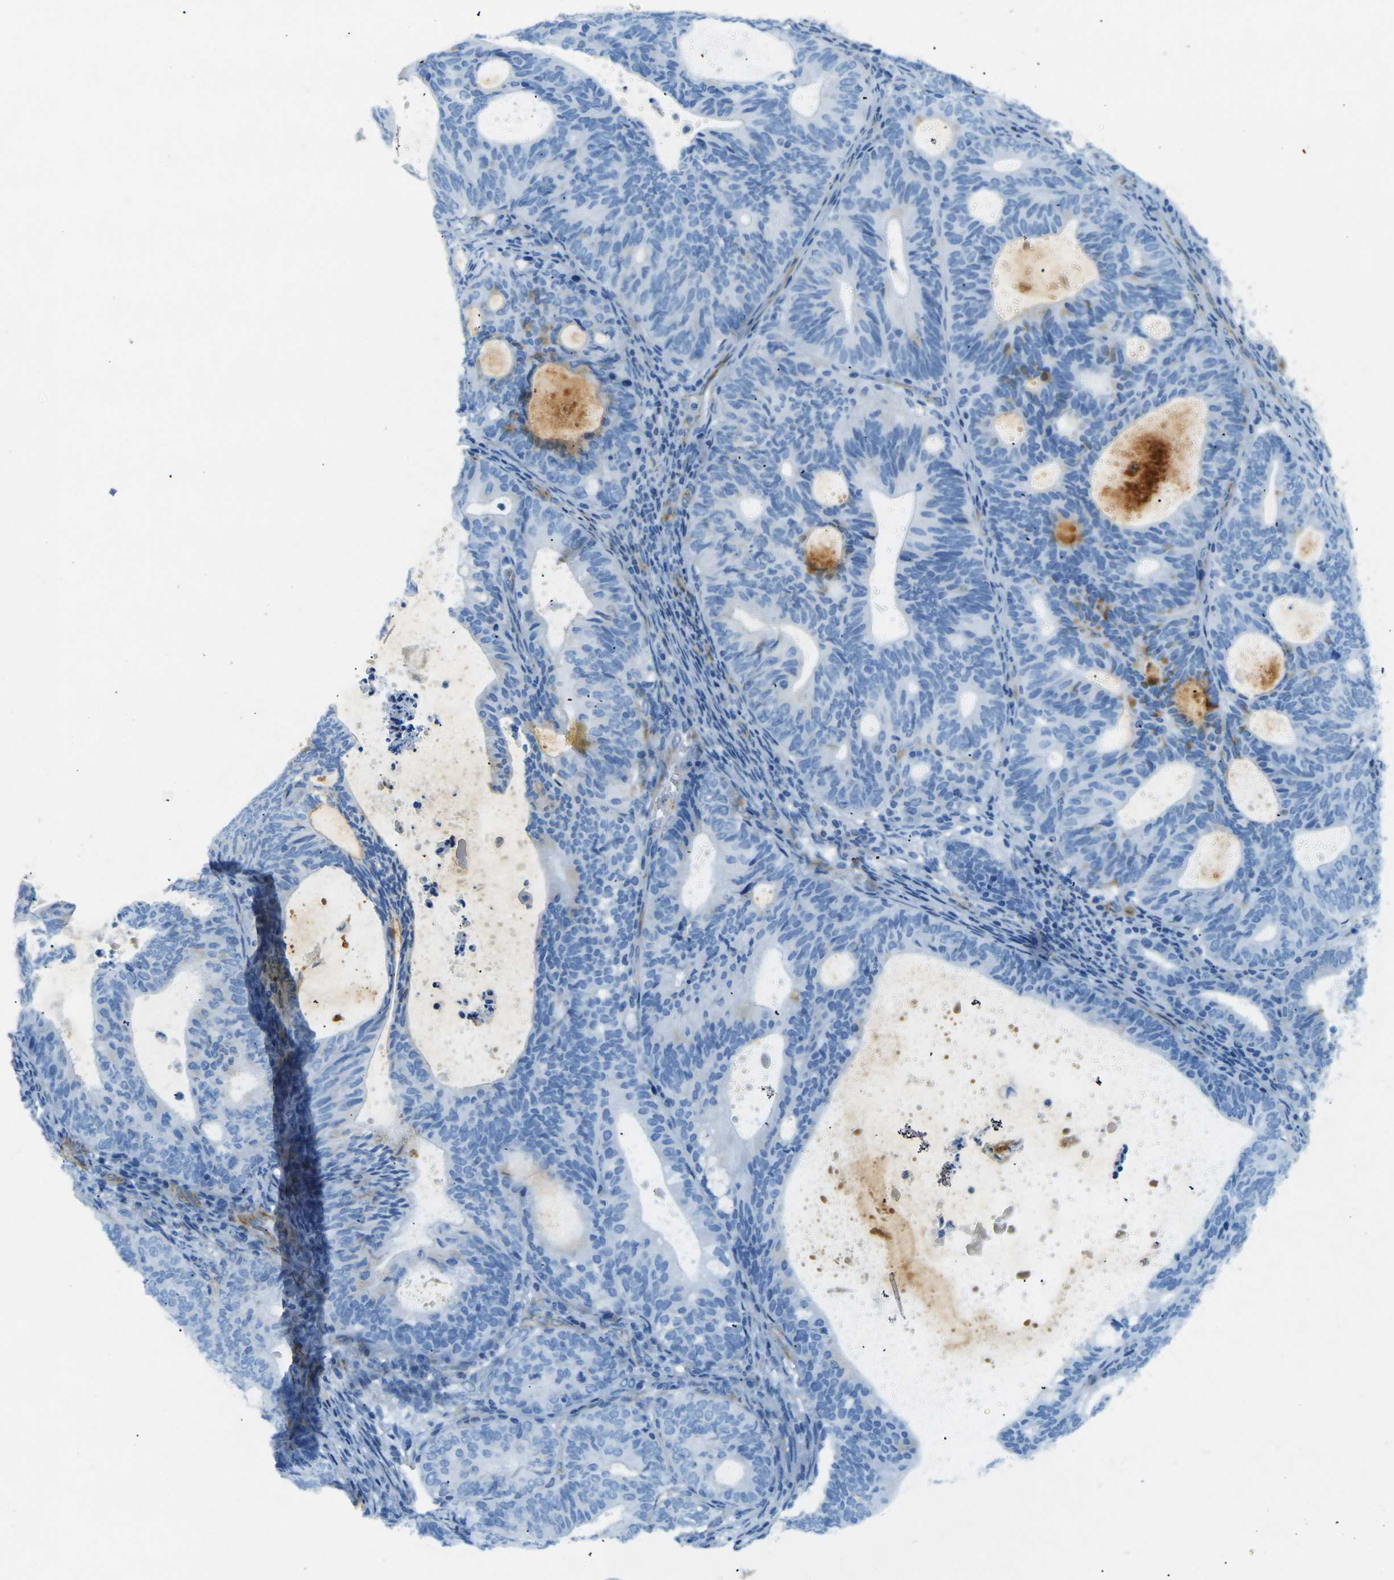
{"staining": {"intensity": "negative", "quantity": "none", "location": "none"}, "tissue": "endometrial cancer", "cell_type": "Tumor cells", "image_type": "cancer", "snomed": [{"axis": "morphology", "description": "Adenocarcinoma, NOS"}, {"axis": "topography", "description": "Uterus"}], "caption": "An image of human endometrial adenocarcinoma is negative for staining in tumor cells.", "gene": "SORT1", "patient": {"sex": "female", "age": 83}}